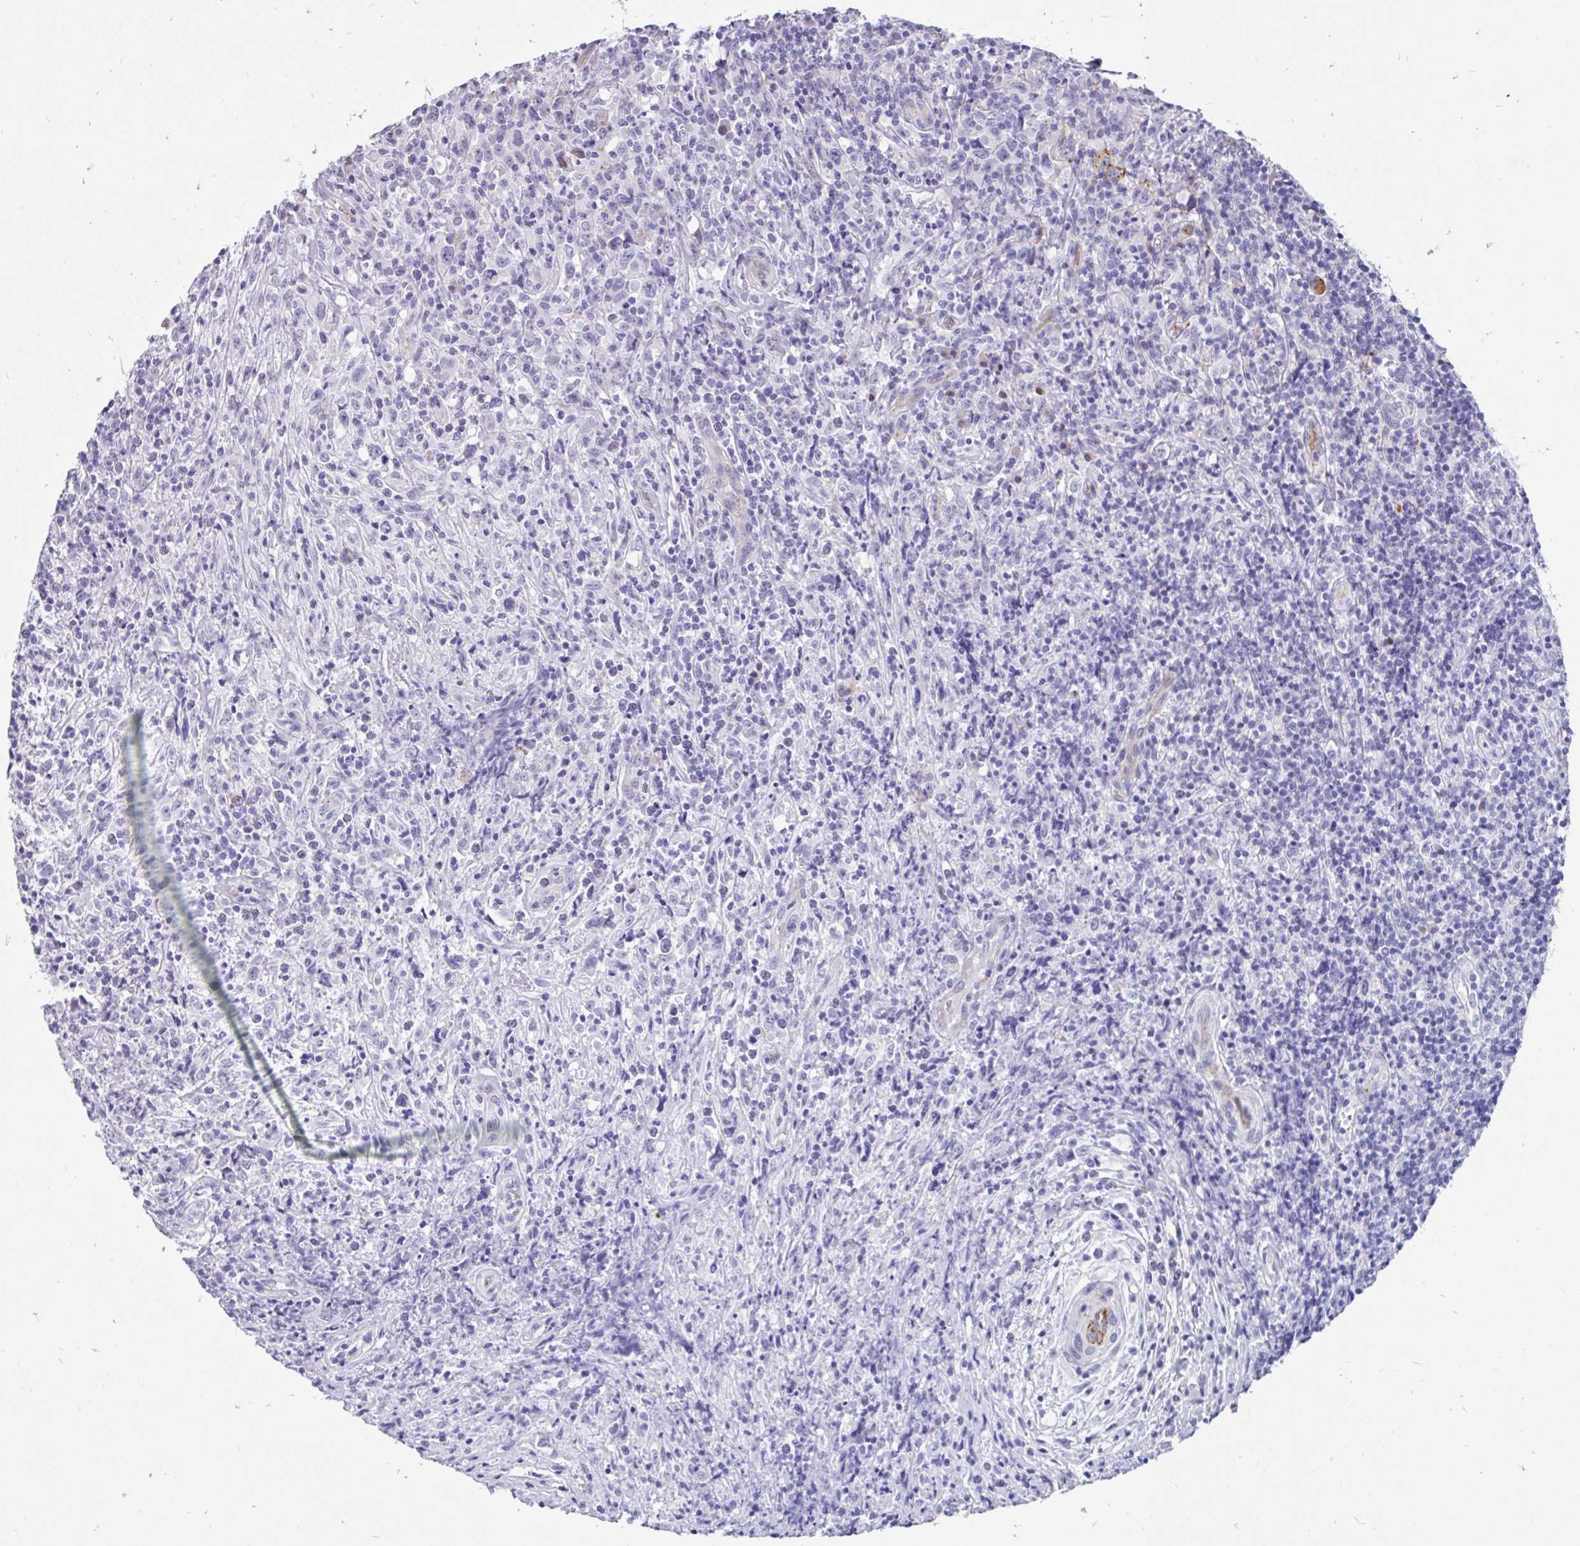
{"staining": {"intensity": "negative", "quantity": "none", "location": "none"}, "tissue": "lymphoma", "cell_type": "Tumor cells", "image_type": "cancer", "snomed": [{"axis": "morphology", "description": "Hodgkin's disease, NOS"}, {"axis": "topography", "description": "Lymph node"}], "caption": "This is an immunohistochemistry (IHC) photomicrograph of human Hodgkin's disease. There is no positivity in tumor cells.", "gene": "EML5", "patient": {"sex": "female", "age": 18}}